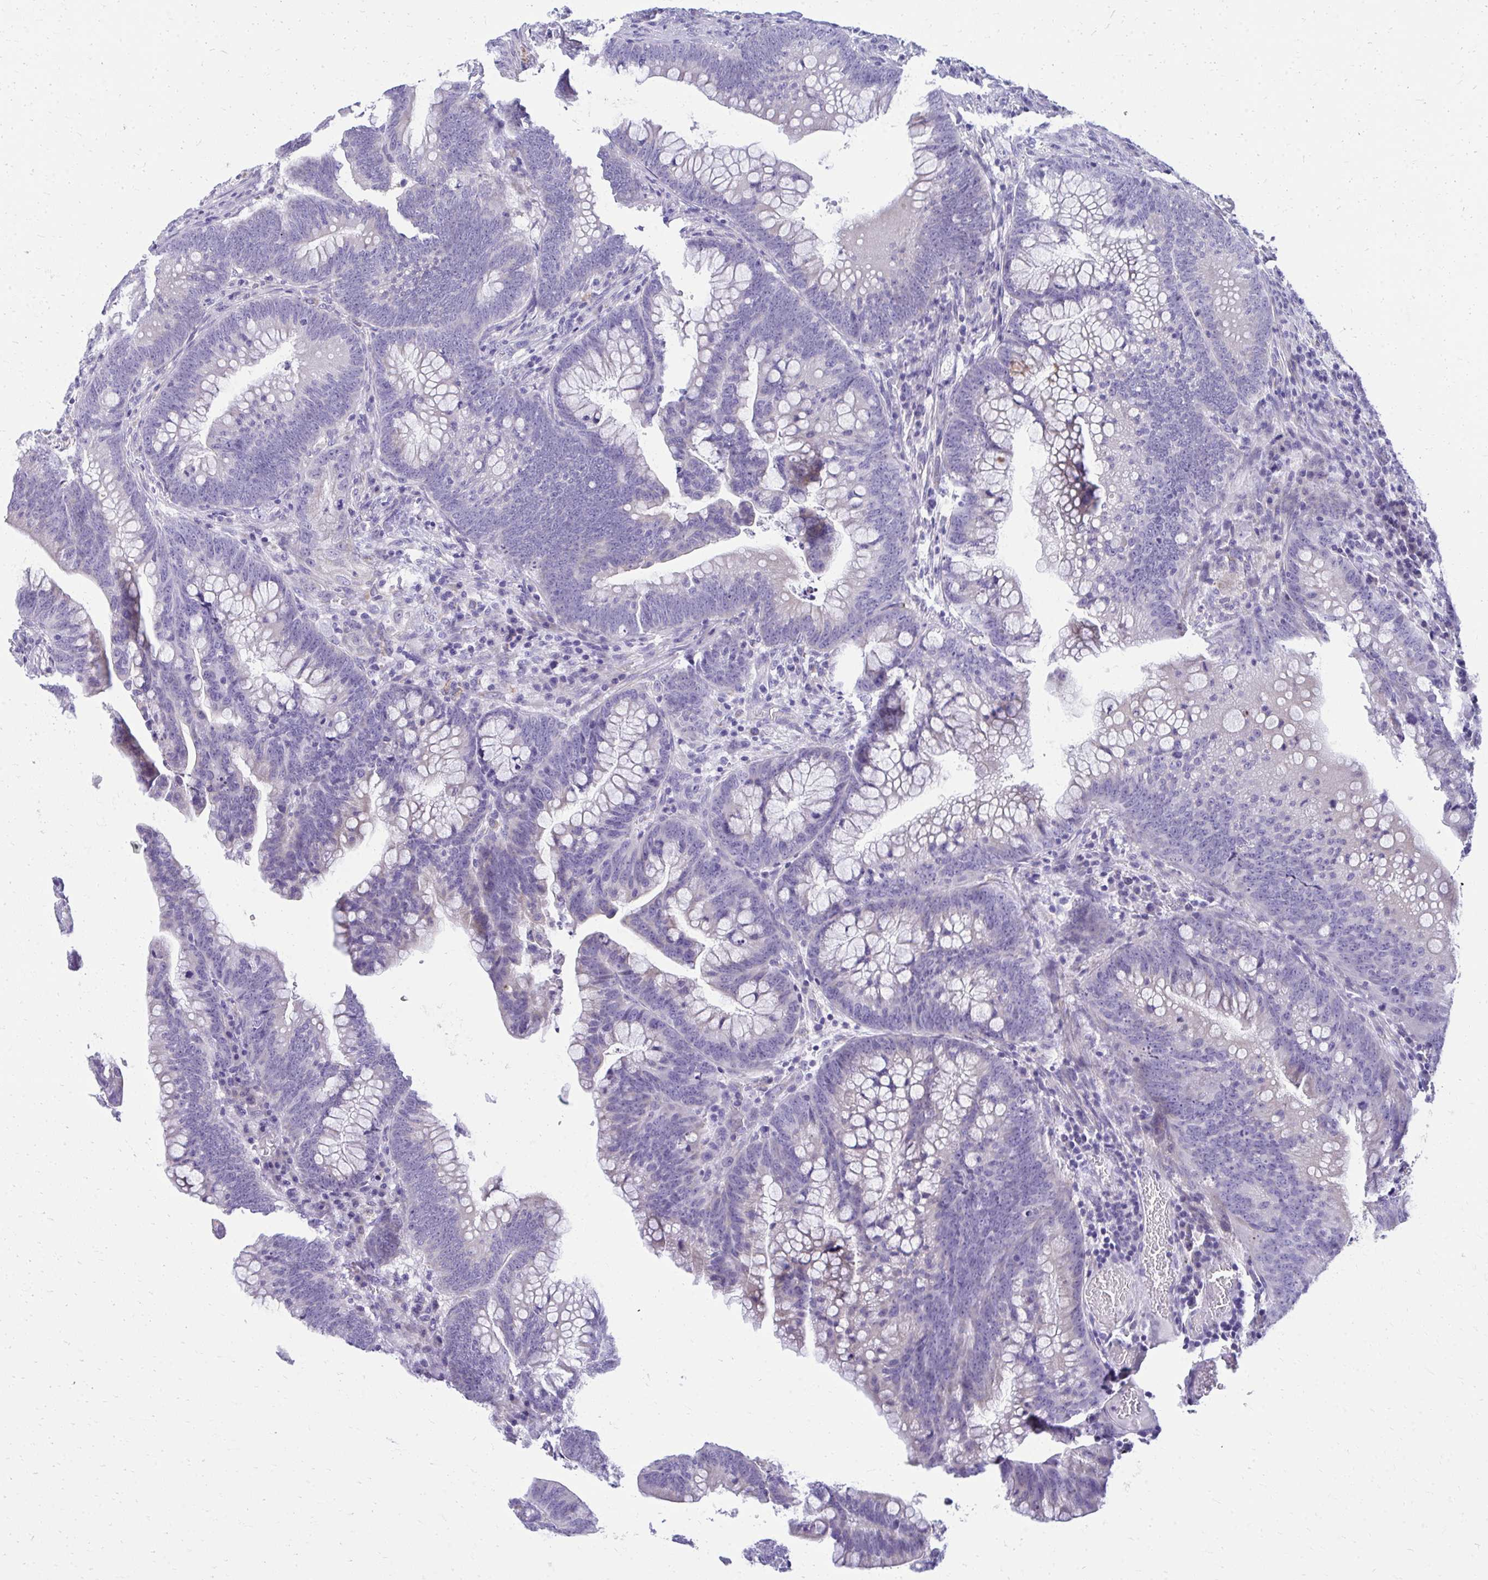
{"staining": {"intensity": "negative", "quantity": "none", "location": "none"}, "tissue": "colorectal cancer", "cell_type": "Tumor cells", "image_type": "cancer", "snomed": [{"axis": "morphology", "description": "Adenocarcinoma, NOS"}, {"axis": "topography", "description": "Colon"}], "caption": "IHC of colorectal cancer (adenocarcinoma) displays no staining in tumor cells.", "gene": "AIG1", "patient": {"sex": "male", "age": 62}}